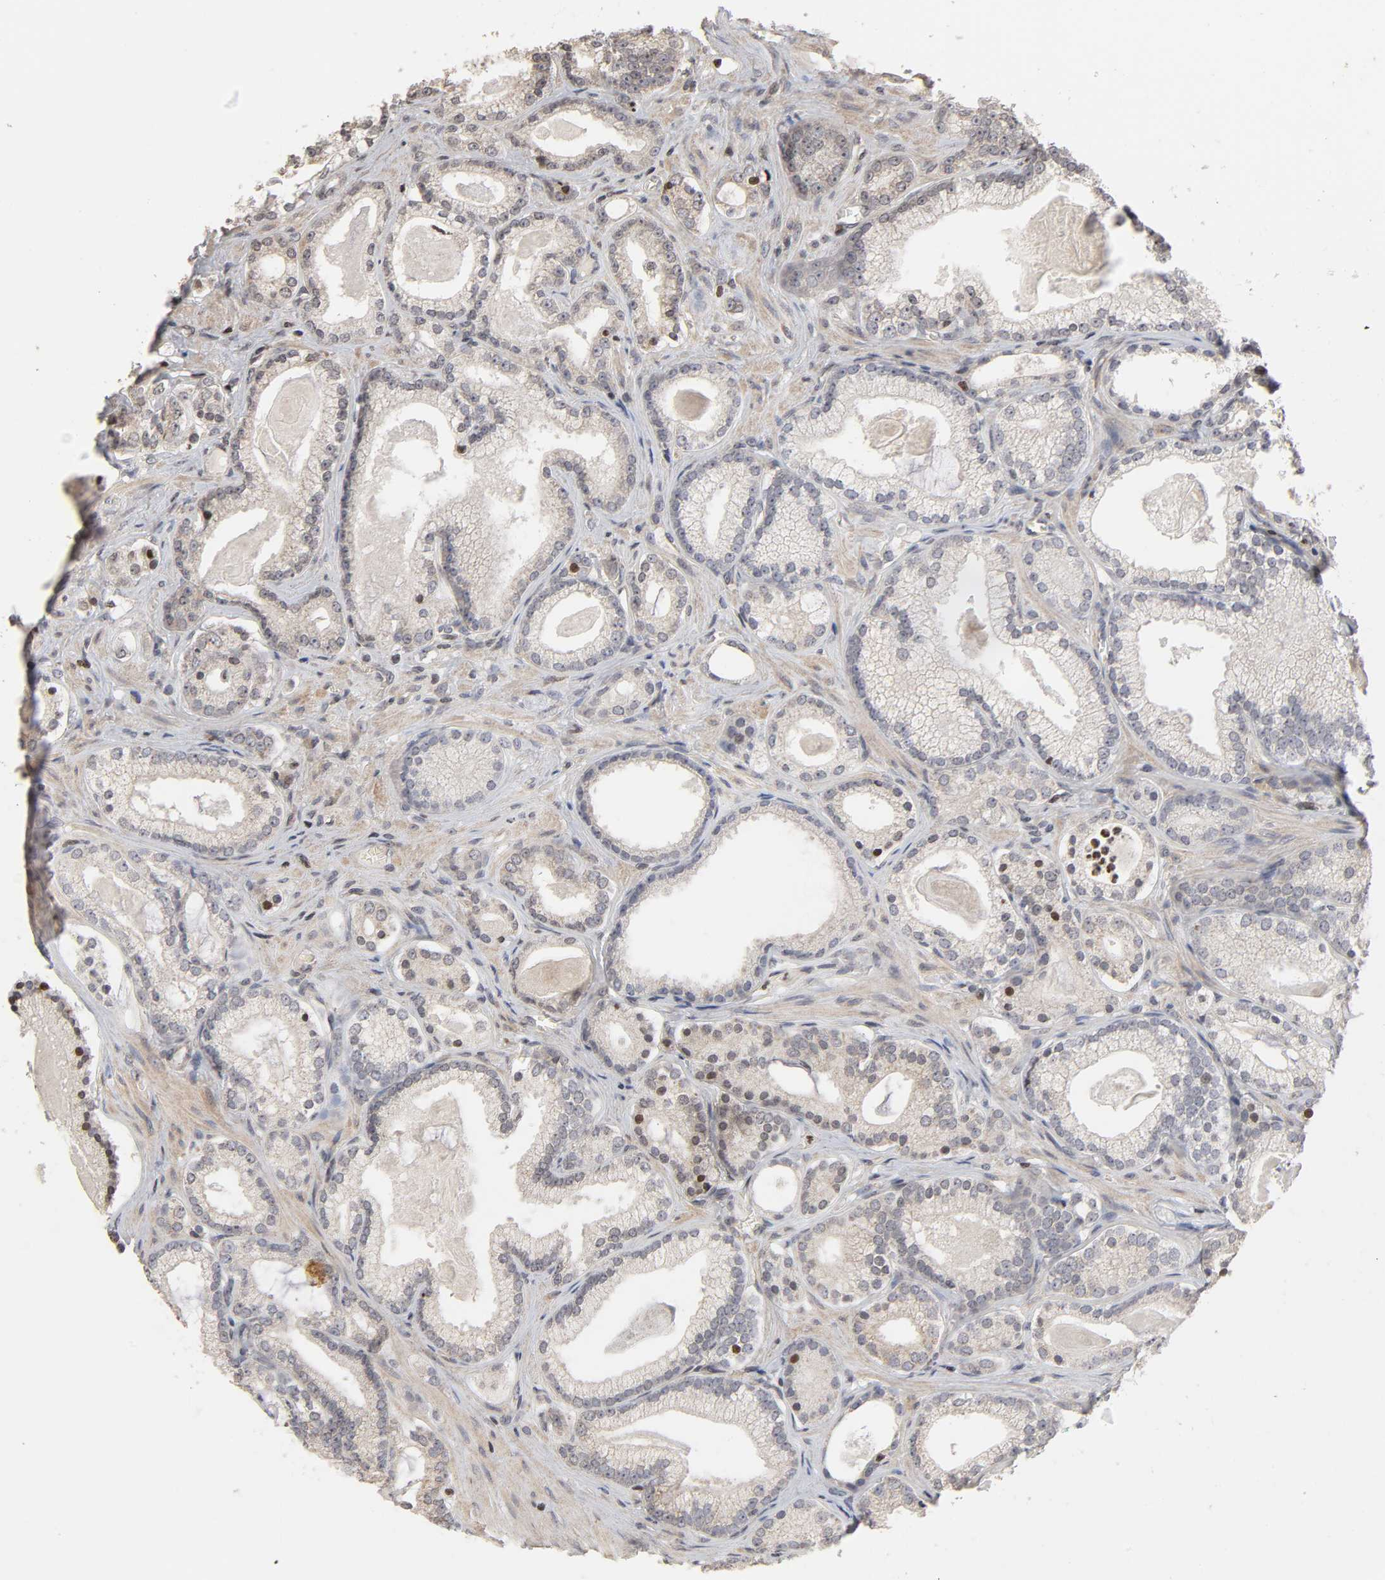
{"staining": {"intensity": "negative", "quantity": "none", "location": "none"}, "tissue": "prostate cancer", "cell_type": "Tumor cells", "image_type": "cancer", "snomed": [{"axis": "morphology", "description": "Adenocarcinoma, Low grade"}, {"axis": "topography", "description": "Prostate"}], "caption": "An image of prostate cancer stained for a protein displays no brown staining in tumor cells.", "gene": "ZNF473", "patient": {"sex": "male", "age": 59}}